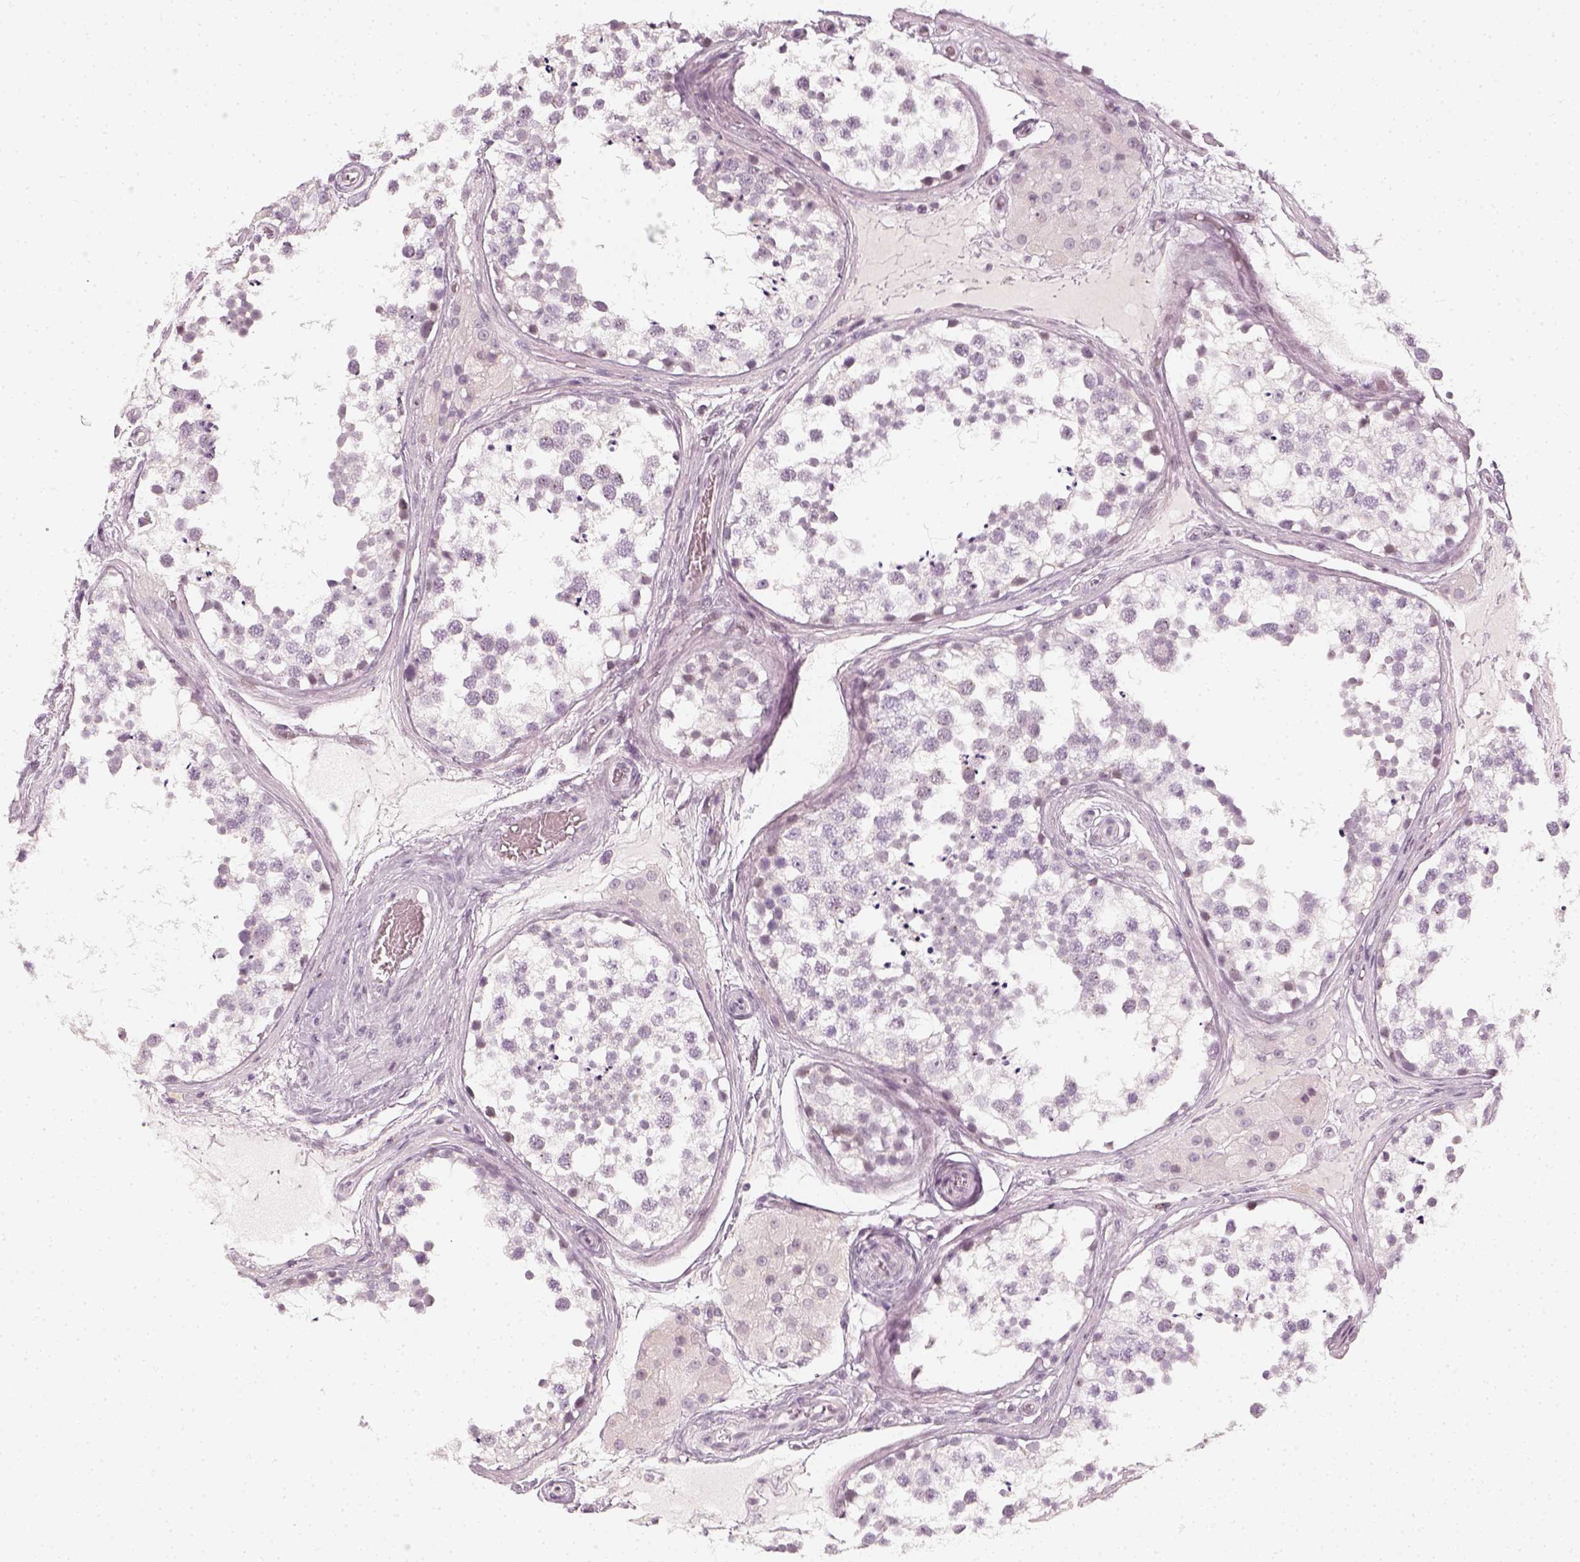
{"staining": {"intensity": "negative", "quantity": "none", "location": "none"}, "tissue": "testis", "cell_type": "Cells in seminiferous ducts", "image_type": "normal", "snomed": [{"axis": "morphology", "description": "Normal tissue, NOS"}, {"axis": "morphology", "description": "Seminoma, NOS"}, {"axis": "topography", "description": "Testis"}], "caption": "A high-resolution micrograph shows immunohistochemistry staining of benign testis, which reveals no significant positivity in cells in seminiferous ducts.", "gene": "KRTAP2", "patient": {"sex": "male", "age": 65}}